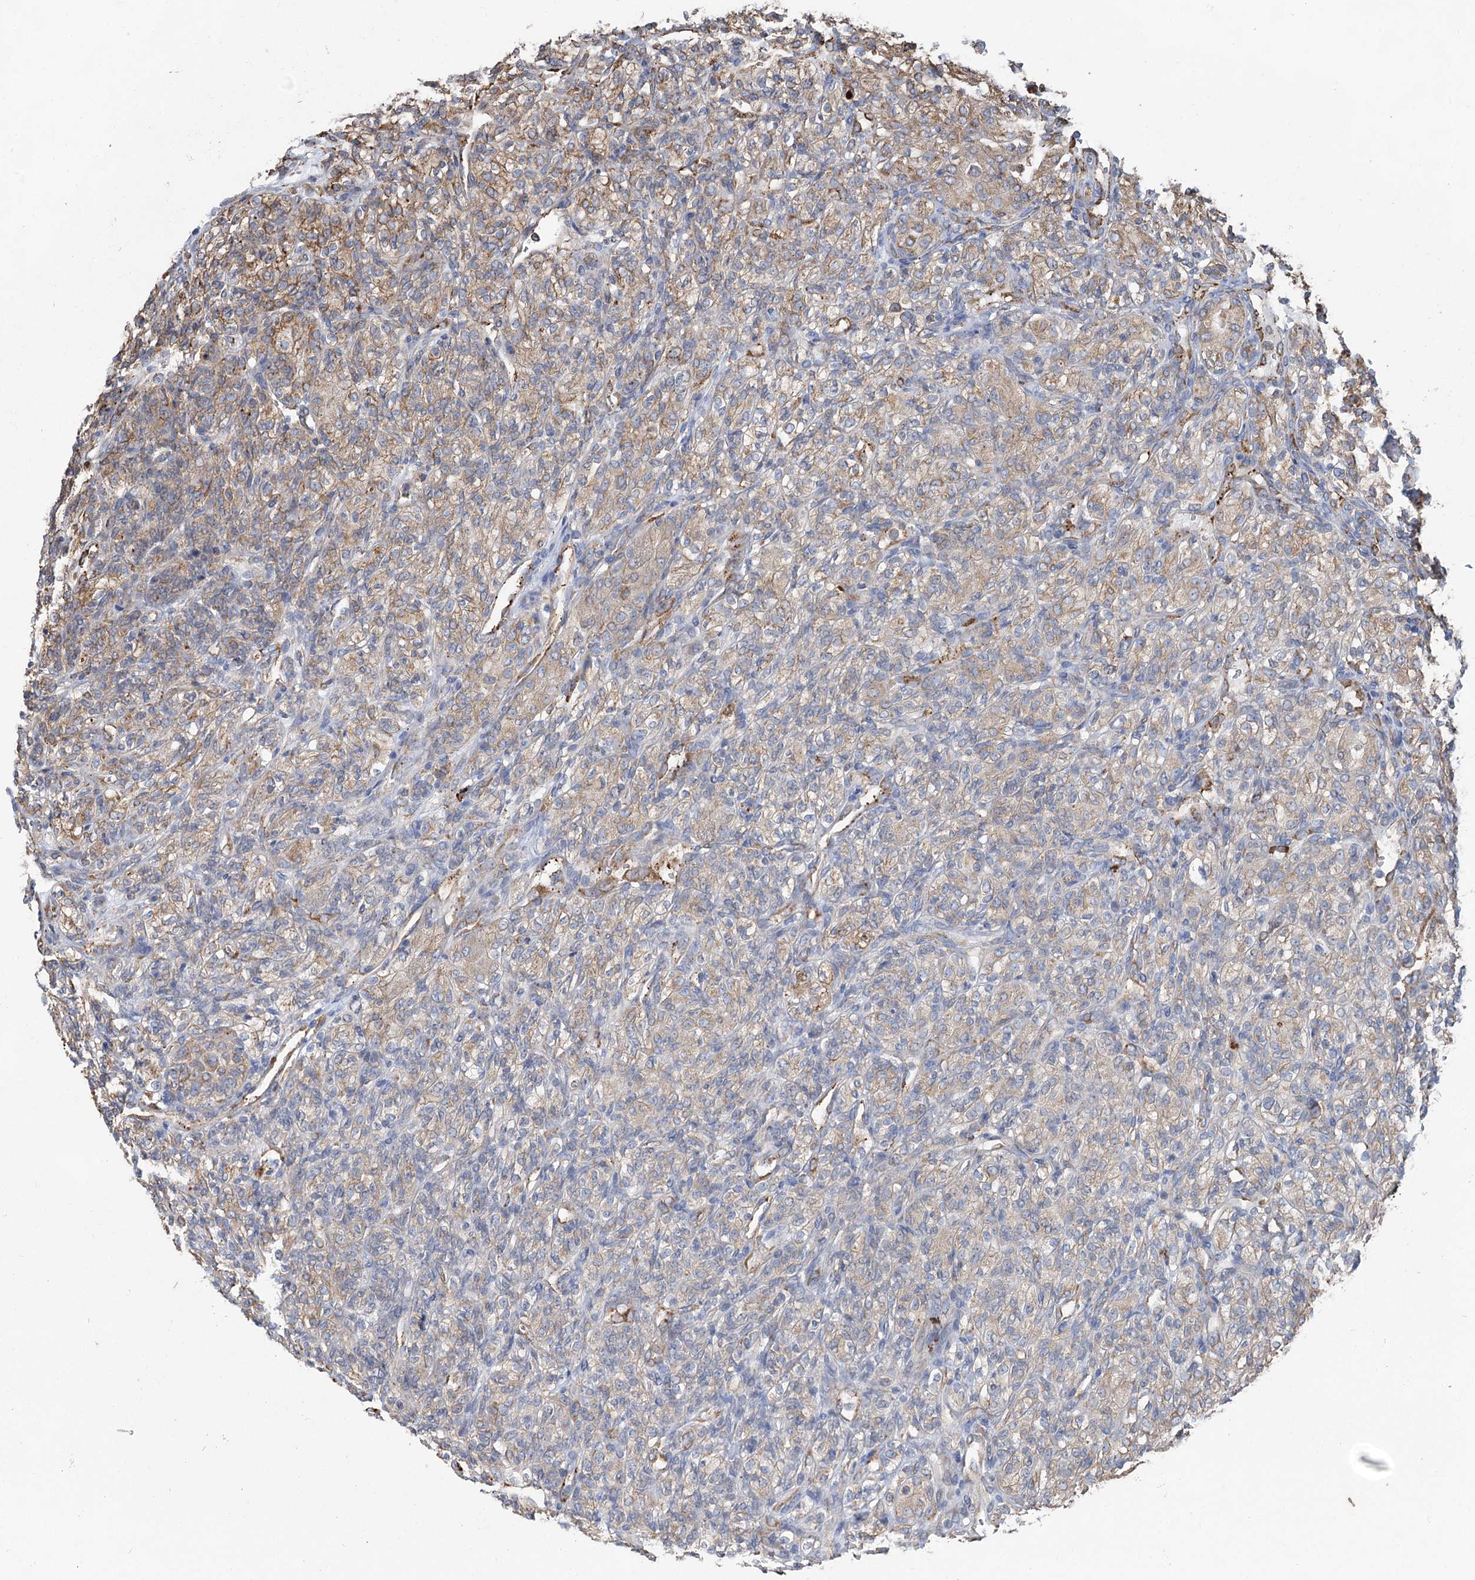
{"staining": {"intensity": "moderate", "quantity": "<25%", "location": "cytoplasmic/membranous"}, "tissue": "renal cancer", "cell_type": "Tumor cells", "image_type": "cancer", "snomed": [{"axis": "morphology", "description": "Adenocarcinoma, NOS"}, {"axis": "topography", "description": "Kidney"}], "caption": "Tumor cells reveal low levels of moderate cytoplasmic/membranous staining in approximately <25% of cells in human renal adenocarcinoma.", "gene": "METTL24", "patient": {"sex": "male", "age": 77}}